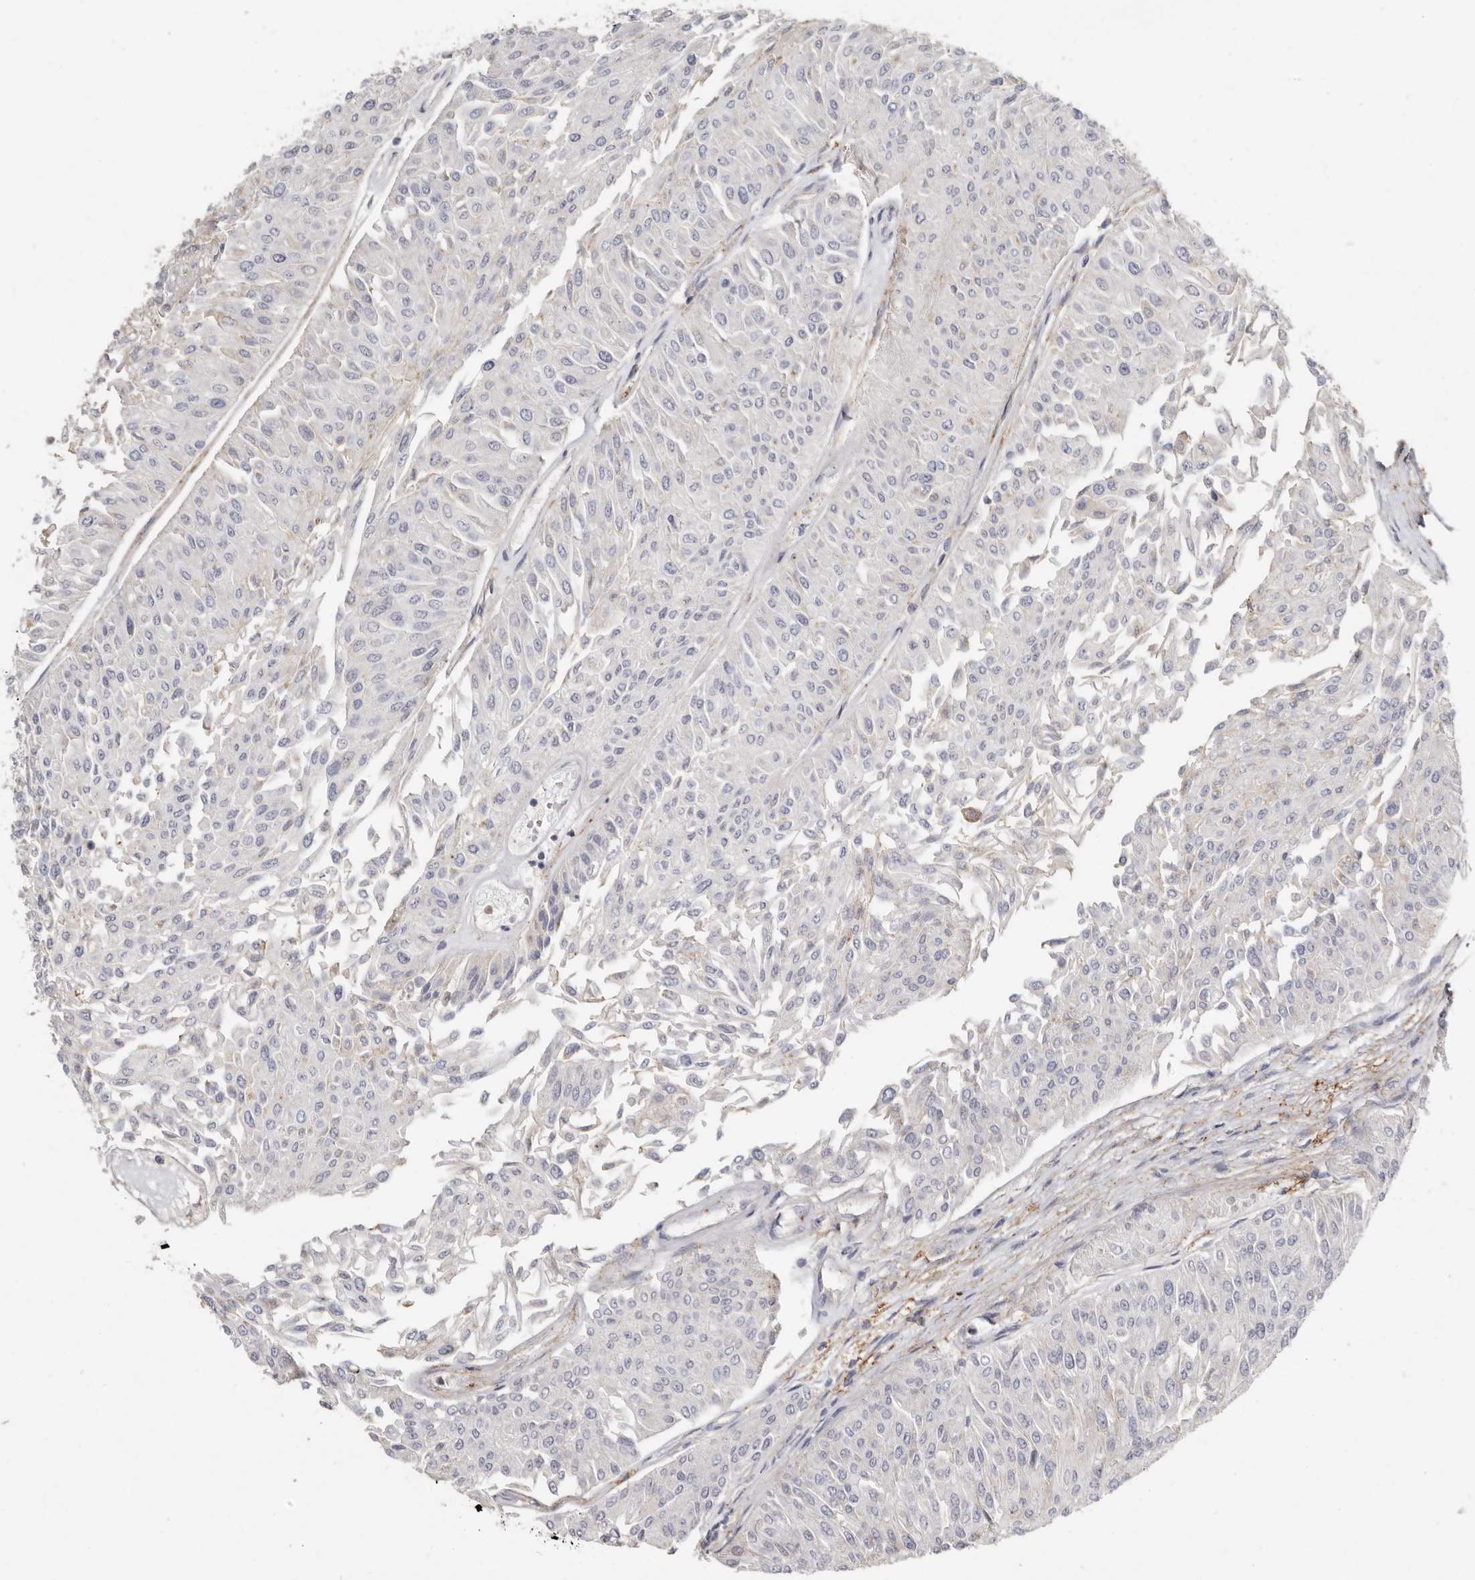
{"staining": {"intensity": "negative", "quantity": "none", "location": "none"}, "tissue": "urothelial cancer", "cell_type": "Tumor cells", "image_type": "cancer", "snomed": [{"axis": "morphology", "description": "Urothelial carcinoma, Low grade"}, {"axis": "topography", "description": "Urinary bladder"}], "caption": "The immunohistochemistry (IHC) photomicrograph has no significant expression in tumor cells of urothelial cancer tissue.", "gene": "KIF26B", "patient": {"sex": "male", "age": 67}}